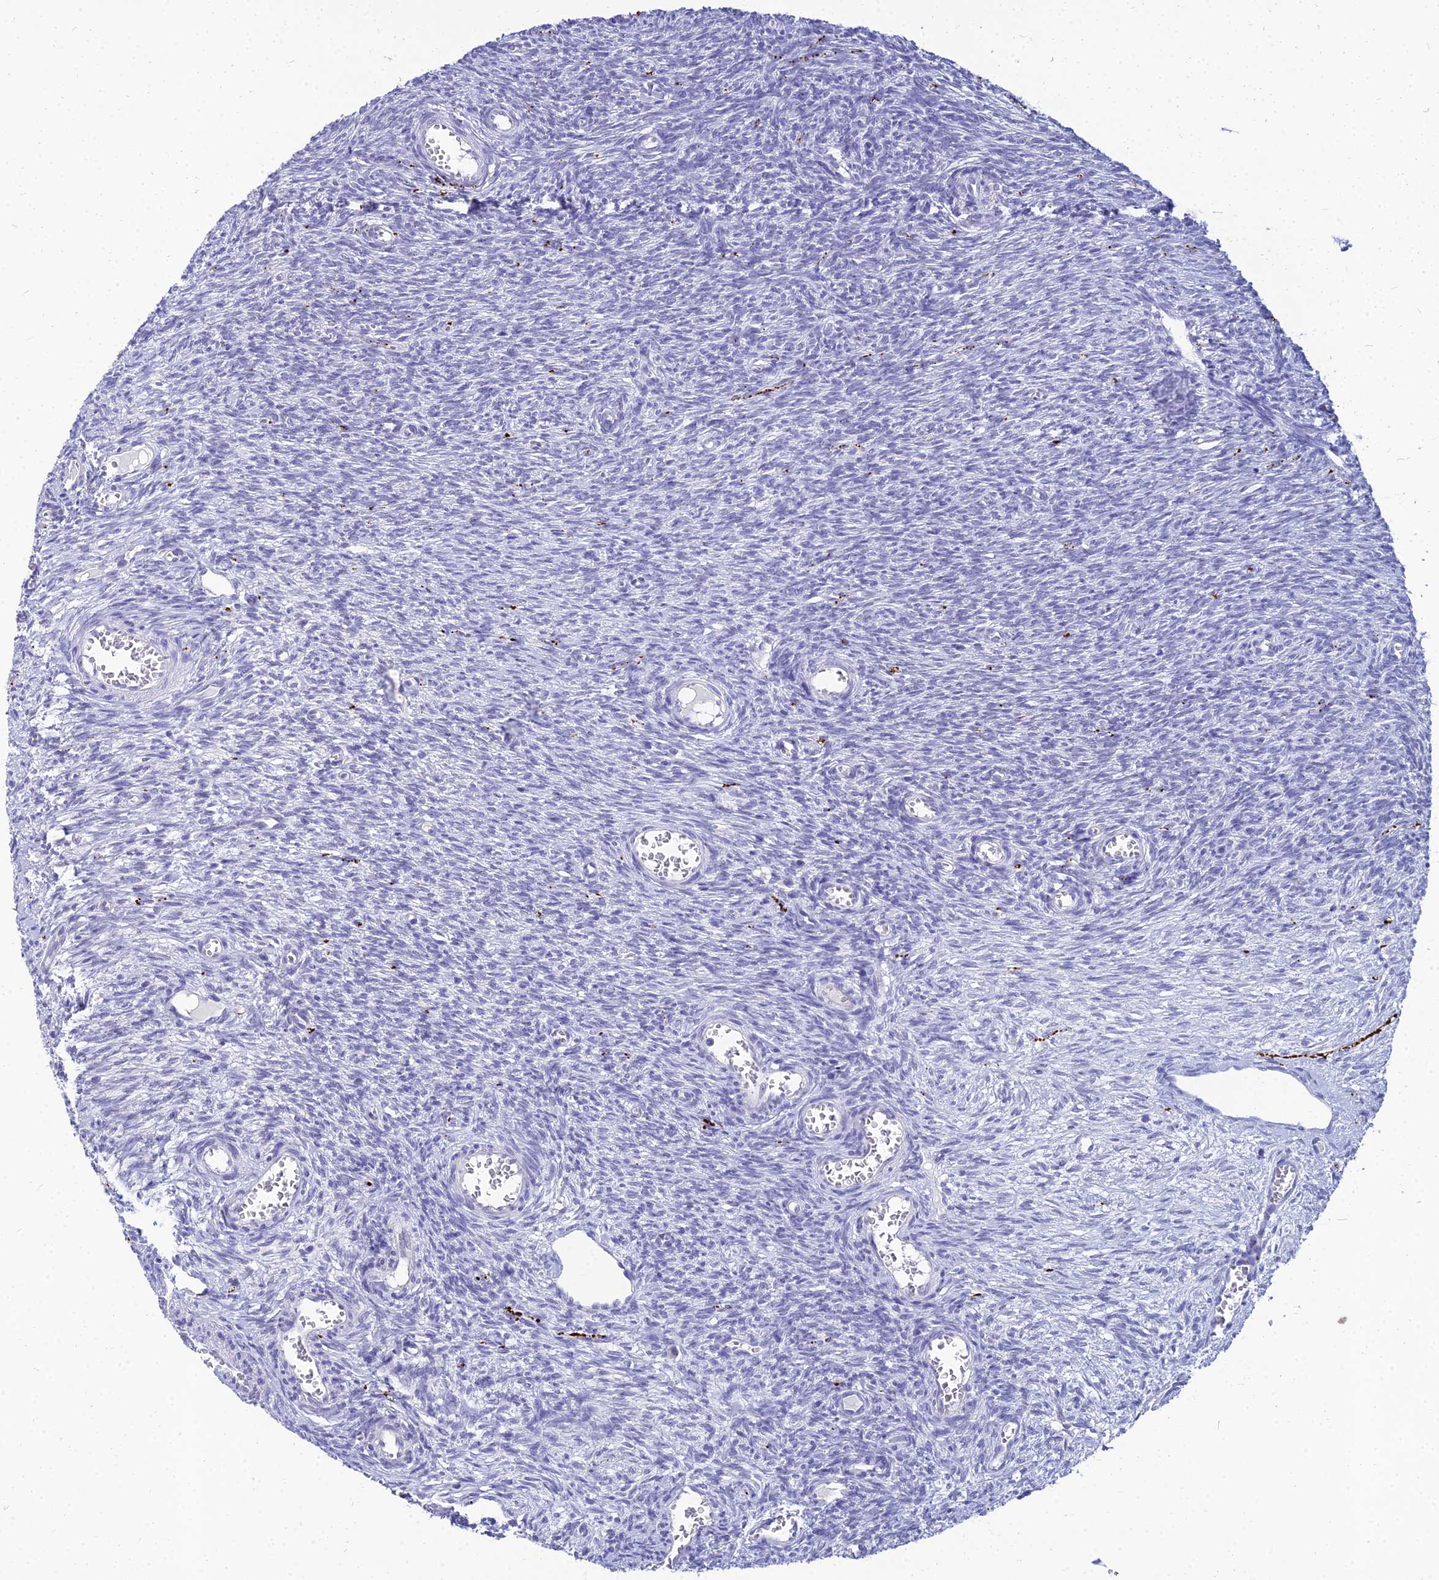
{"staining": {"intensity": "negative", "quantity": "none", "location": "none"}, "tissue": "ovary", "cell_type": "Ovarian stroma cells", "image_type": "normal", "snomed": [{"axis": "morphology", "description": "Normal tissue, NOS"}, {"axis": "topography", "description": "Ovary"}], "caption": "High power microscopy image of an immunohistochemistry (IHC) image of benign ovary, revealing no significant expression in ovarian stroma cells. (DAB (3,3'-diaminobenzidine) IHC with hematoxylin counter stain).", "gene": "NPY", "patient": {"sex": "female", "age": 44}}